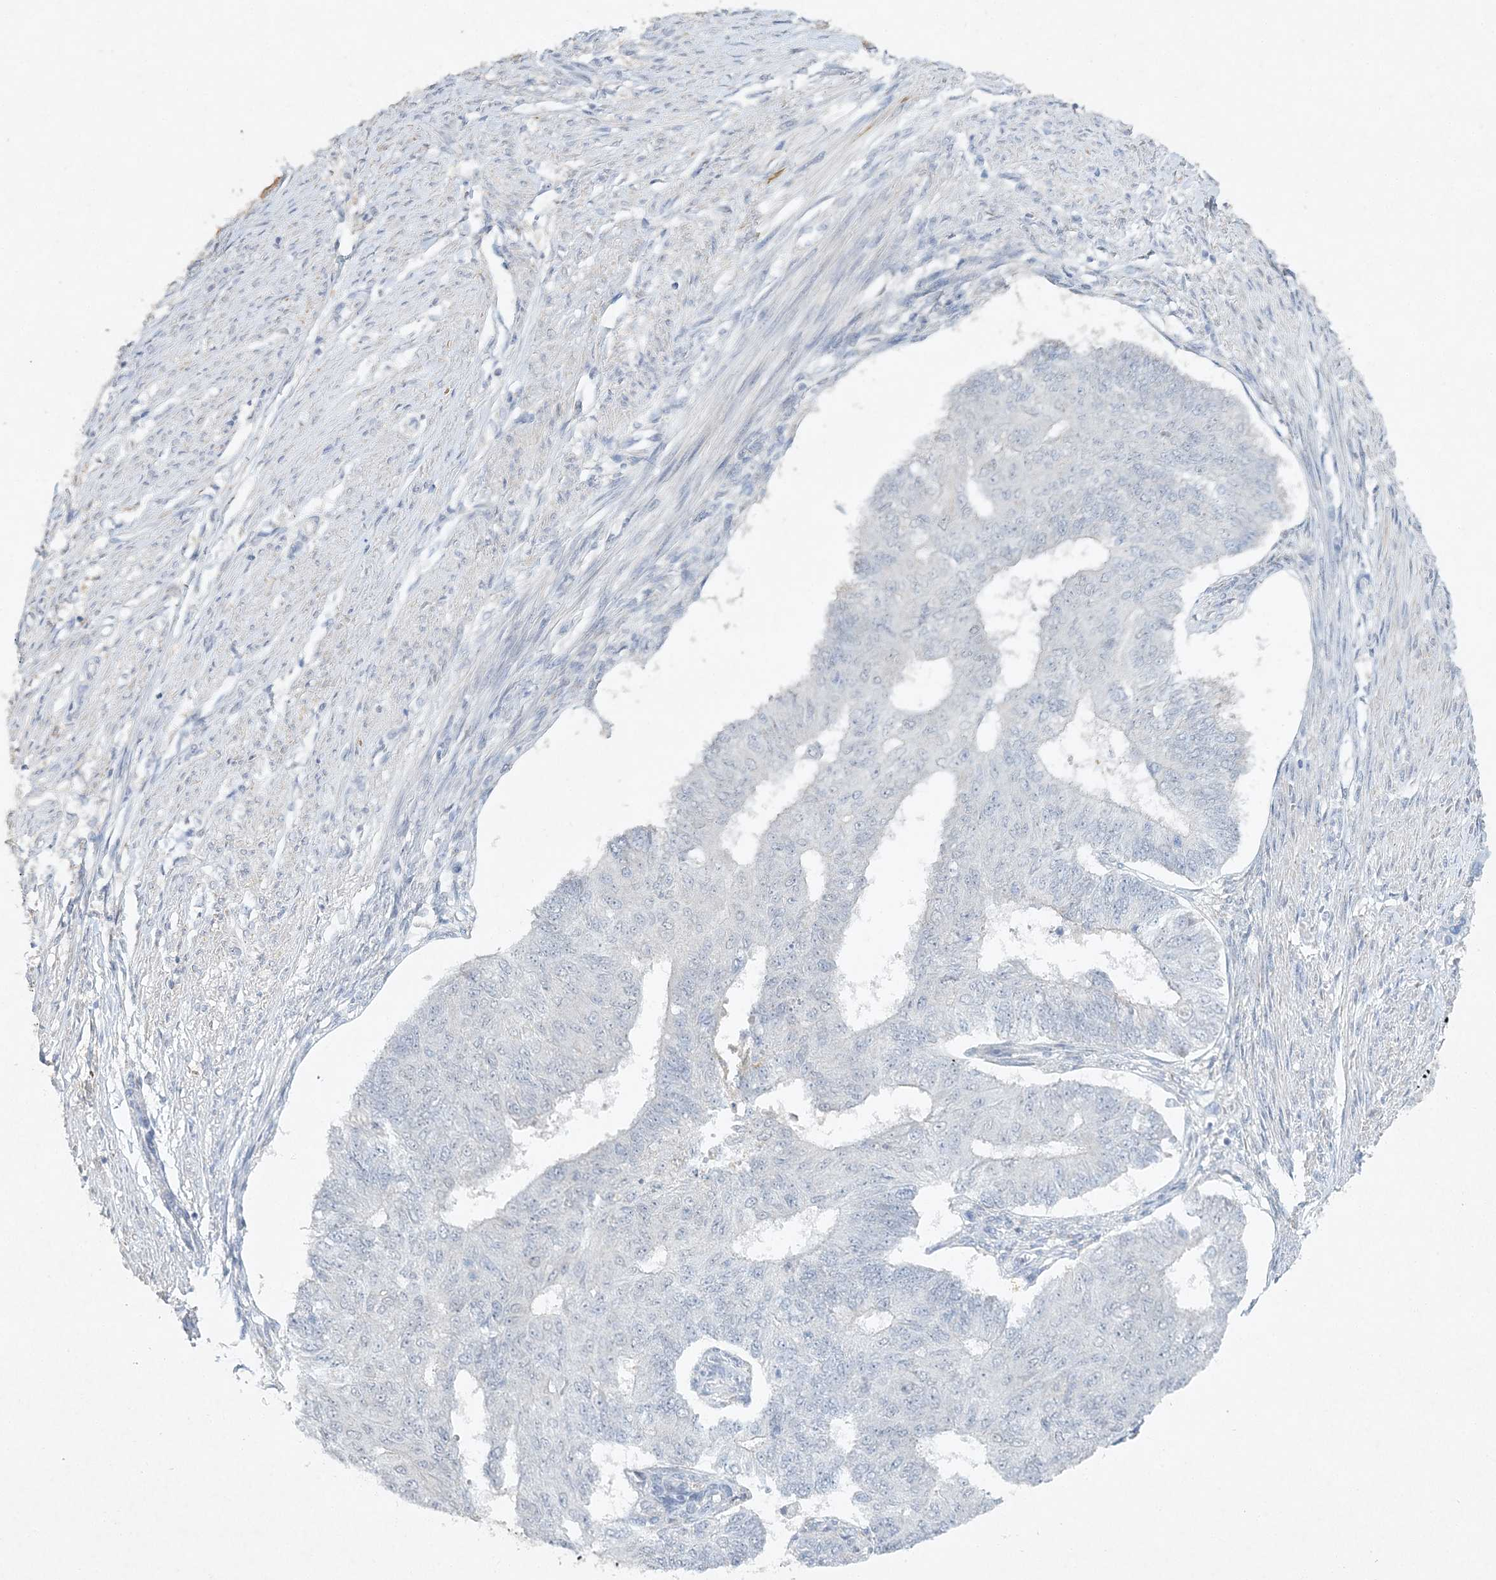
{"staining": {"intensity": "negative", "quantity": "none", "location": "none"}, "tissue": "endometrial cancer", "cell_type": "Tumor cells", "image_type": "cancer", "snomed": [{"axis": "morphology", "description": "Adenocarcinoma, NOS"}, {"axis": "topography", "description": "Endometrium"}], "caption": "Adenocarcinoma (endometrial) stained for a protein using immunohistochemistry demonstrates no positivity tumor cells.", "gene": "MAT2B", "patient": {"sex": "female", "age": 32}}